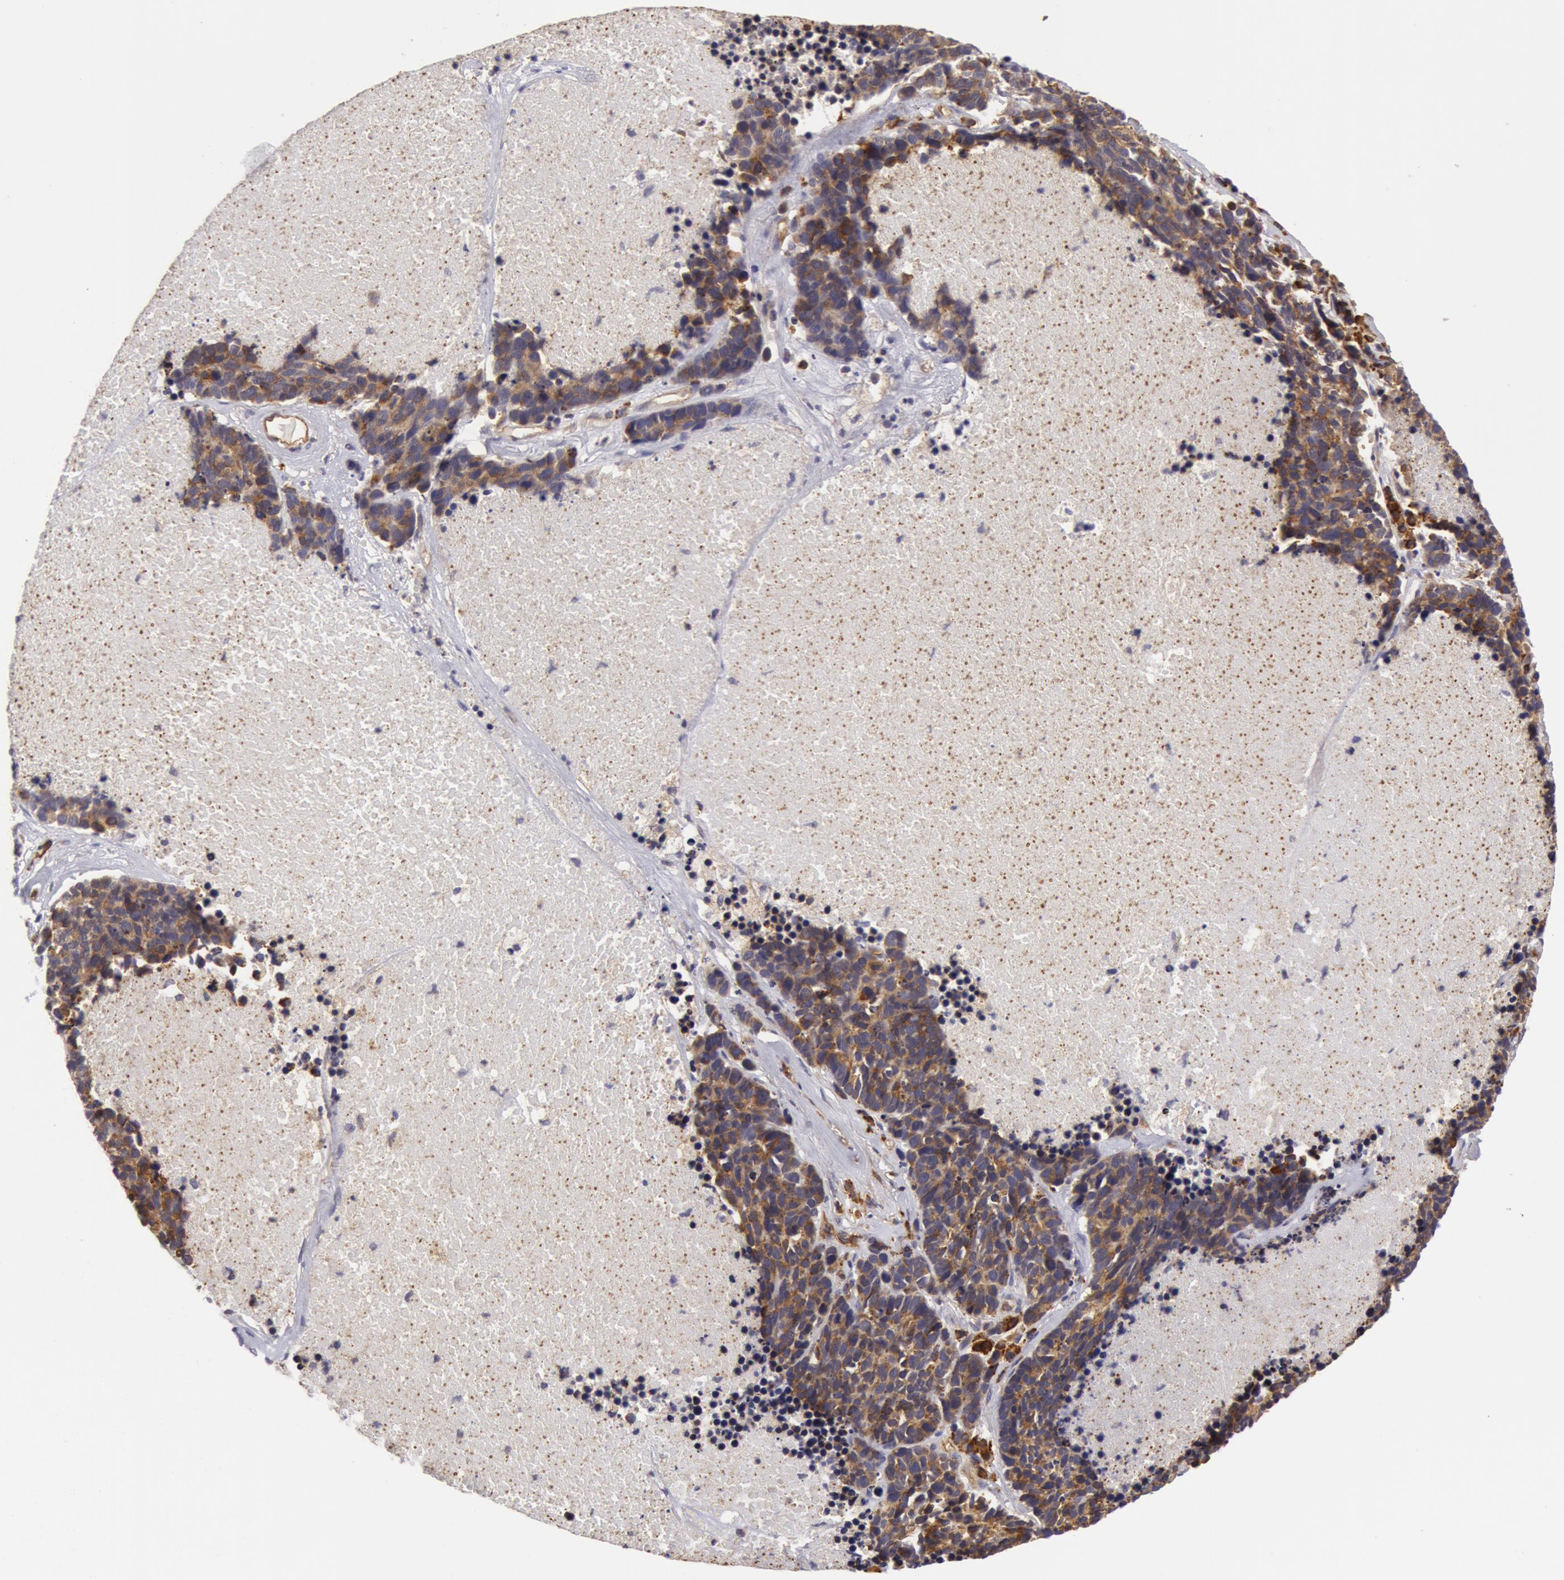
{"staining": {"intensity": "moderate", "quantity": ">75%", "location": "cytoplasmic/membranous"}, "tissue": "lung cancer", "cell_type": "Tumor cells", "image_type": "cancer", "snomed": [{"axis": "morphology", "description": "Neoplasm, malignant, NOS"}, {"axis": "topography", "description": "Lung"}], "caption": "Protein staining displays moderate cytoplasmic/membranous staining in approximately >75% of tumor cells in malignant neoplasm (lung). The protein of interest is shown in brown color, while the nuclei are stained blue.", "gene": "IL23A", "patient": {"sex": "female", "age": 75}}